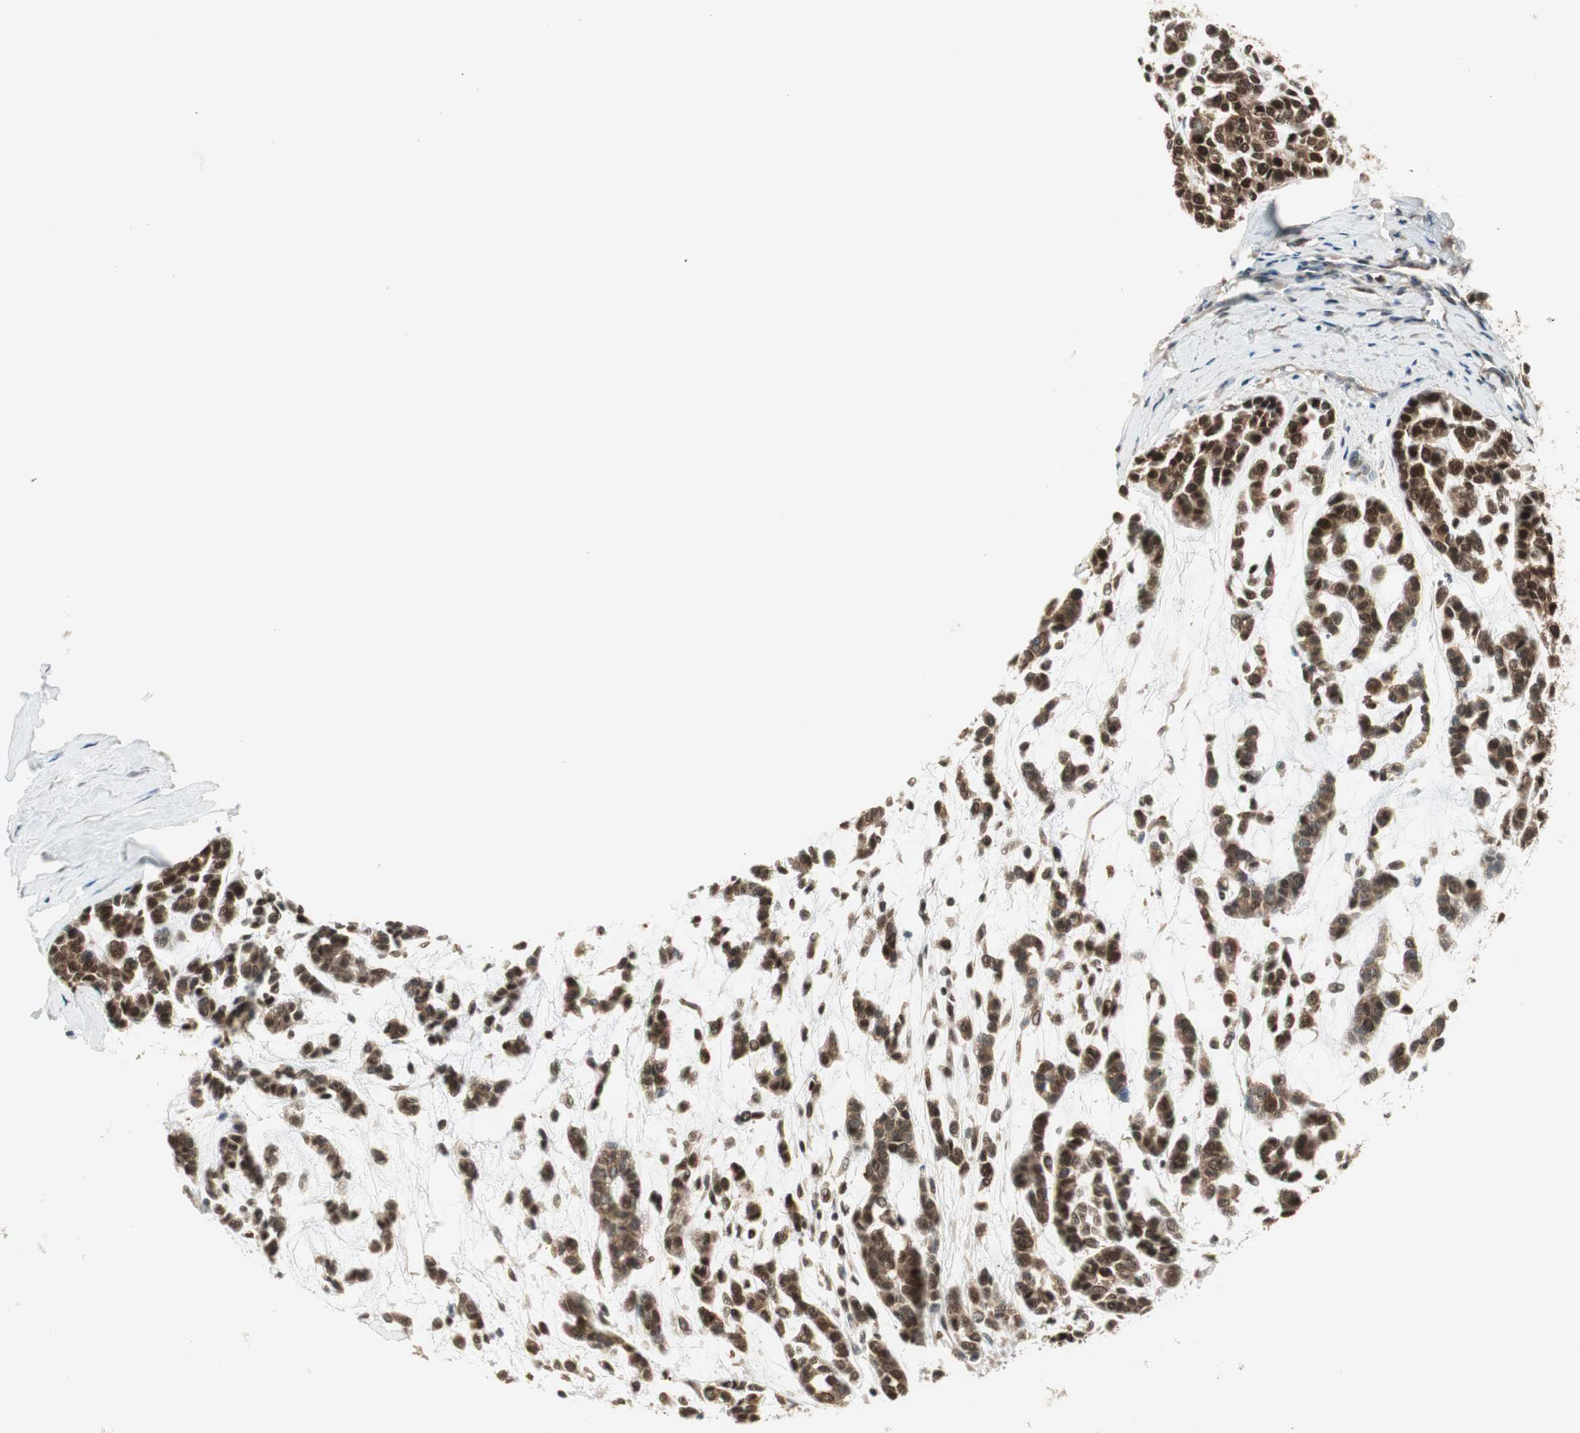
{"staining": {"intensity": "weak", "quantity": "25%-75%", "location": "cytoplasmic/membranous,nuclear"}, "tissue": "head and neck cancer", "cell_type": "Tumor cells", "image_type": "cancer", "snomed": [{"axis": "morphology", "description": "Adenocarcinoma, NOS"}, {"axis": "morphology", "description": "Adenoma, NOS"}, {"axis": "topography", "description": "Head-Neck"}], "caption": "Head and neck cancer tissue exhibits weak cytoplasmic/membranous and nuclear staining in about 25%-75% of tumor cells, visualized by immunohistochemistry.", "gene": "IPO5", "patient": {"sex": "female", "age": 55}}